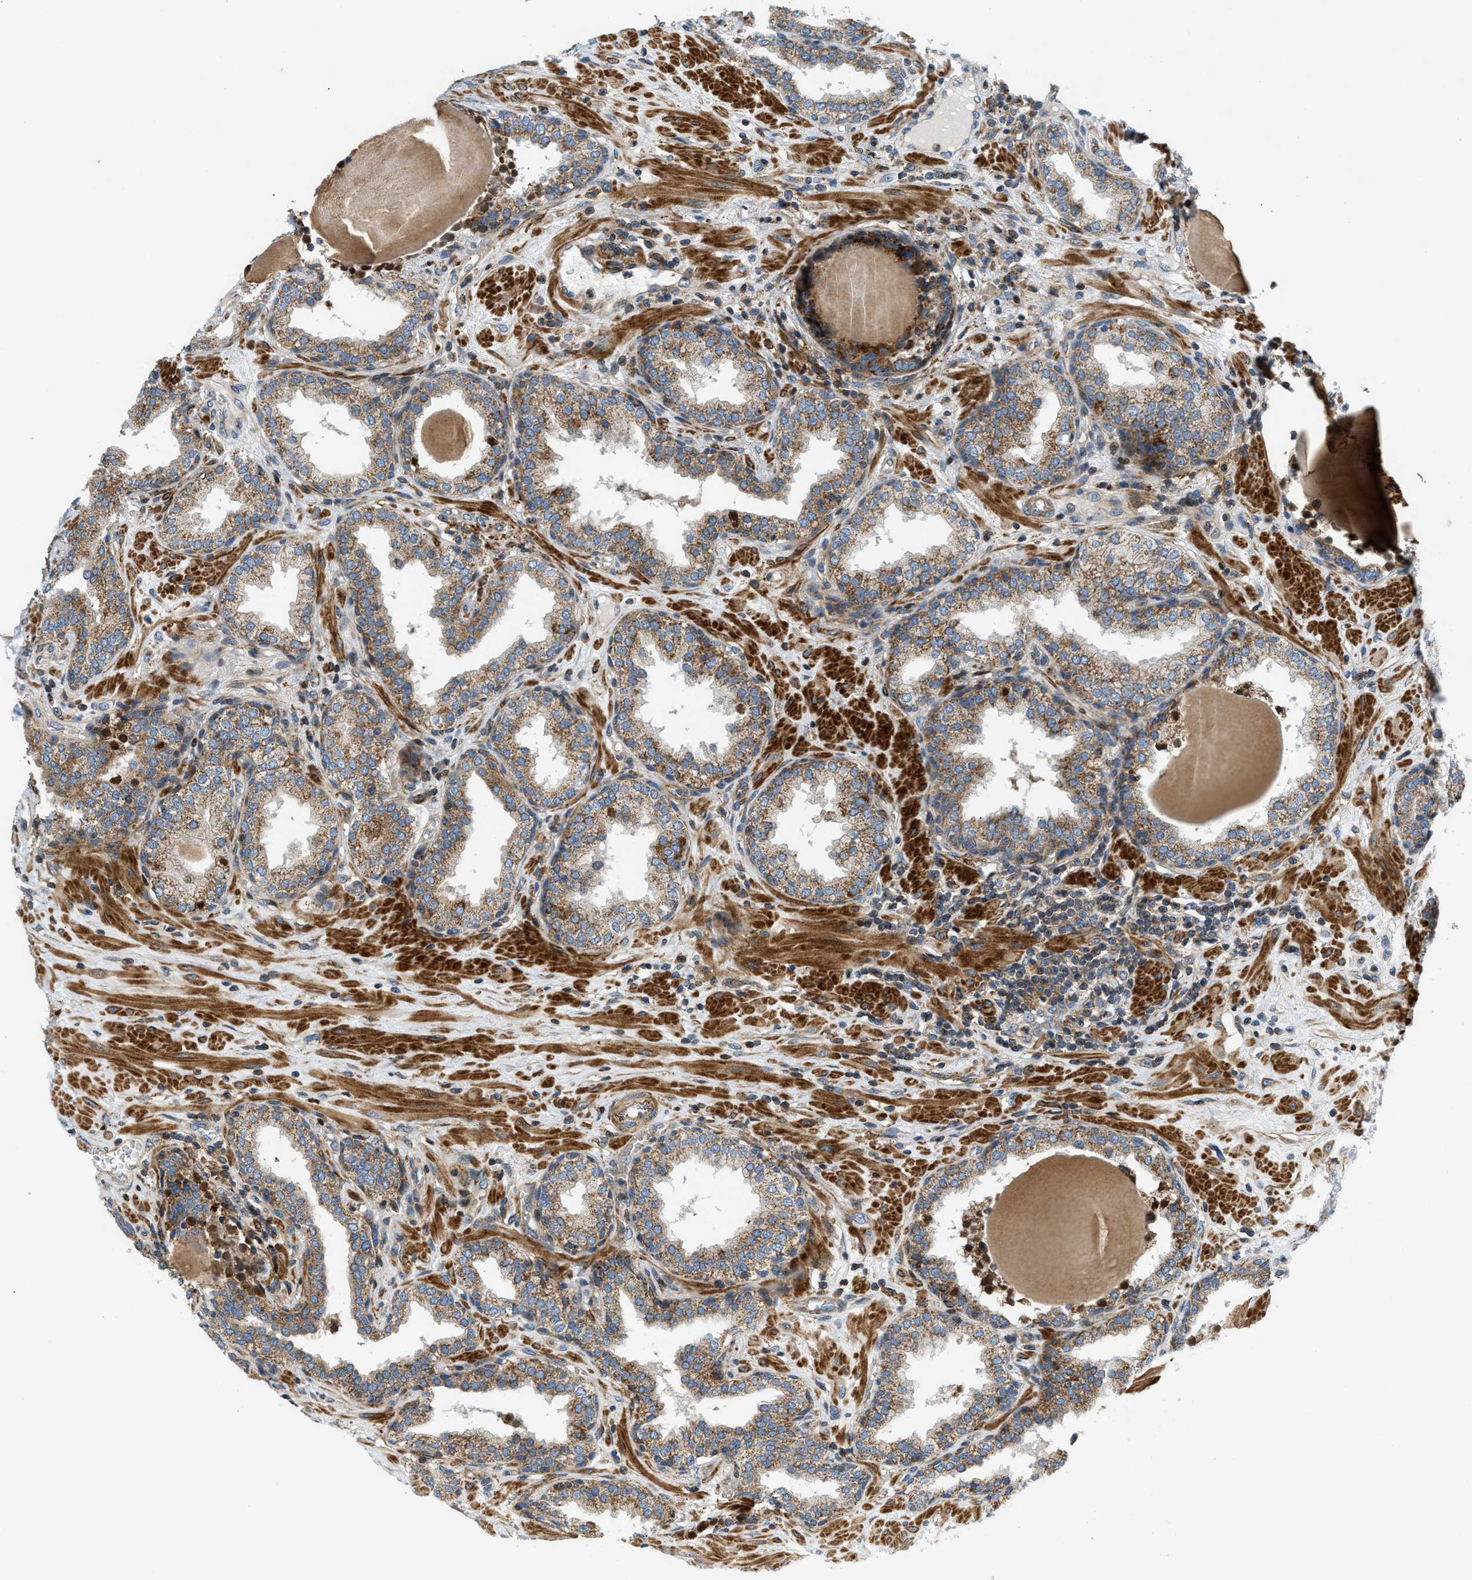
{"staining": {"intensity": "moderate", "quantity": "25%-75%", "location": "cytoplasmic/membranous"}, "tissue": "prostate", "cell_type": "Glandular cells", "image_type": "normal", "snomed": [{"axis": "morphology", "description": "Normal tissue, NOS"}, {"axis": "topography", "description": "Prostate"}], "caption": "Prostate was stained to show a protein in brown. There is medium levels of moderate cytoplasmic/membranous staining in about 25%-75% of glandular cells. (Stains: DAB (3,3'-diaminobenzidine) in brown, nuclei in blue, Microscopy: brightfield microscopy at high magnification).", "gene": "DHODH", "patient": {"sex": "male", "age": 51}}